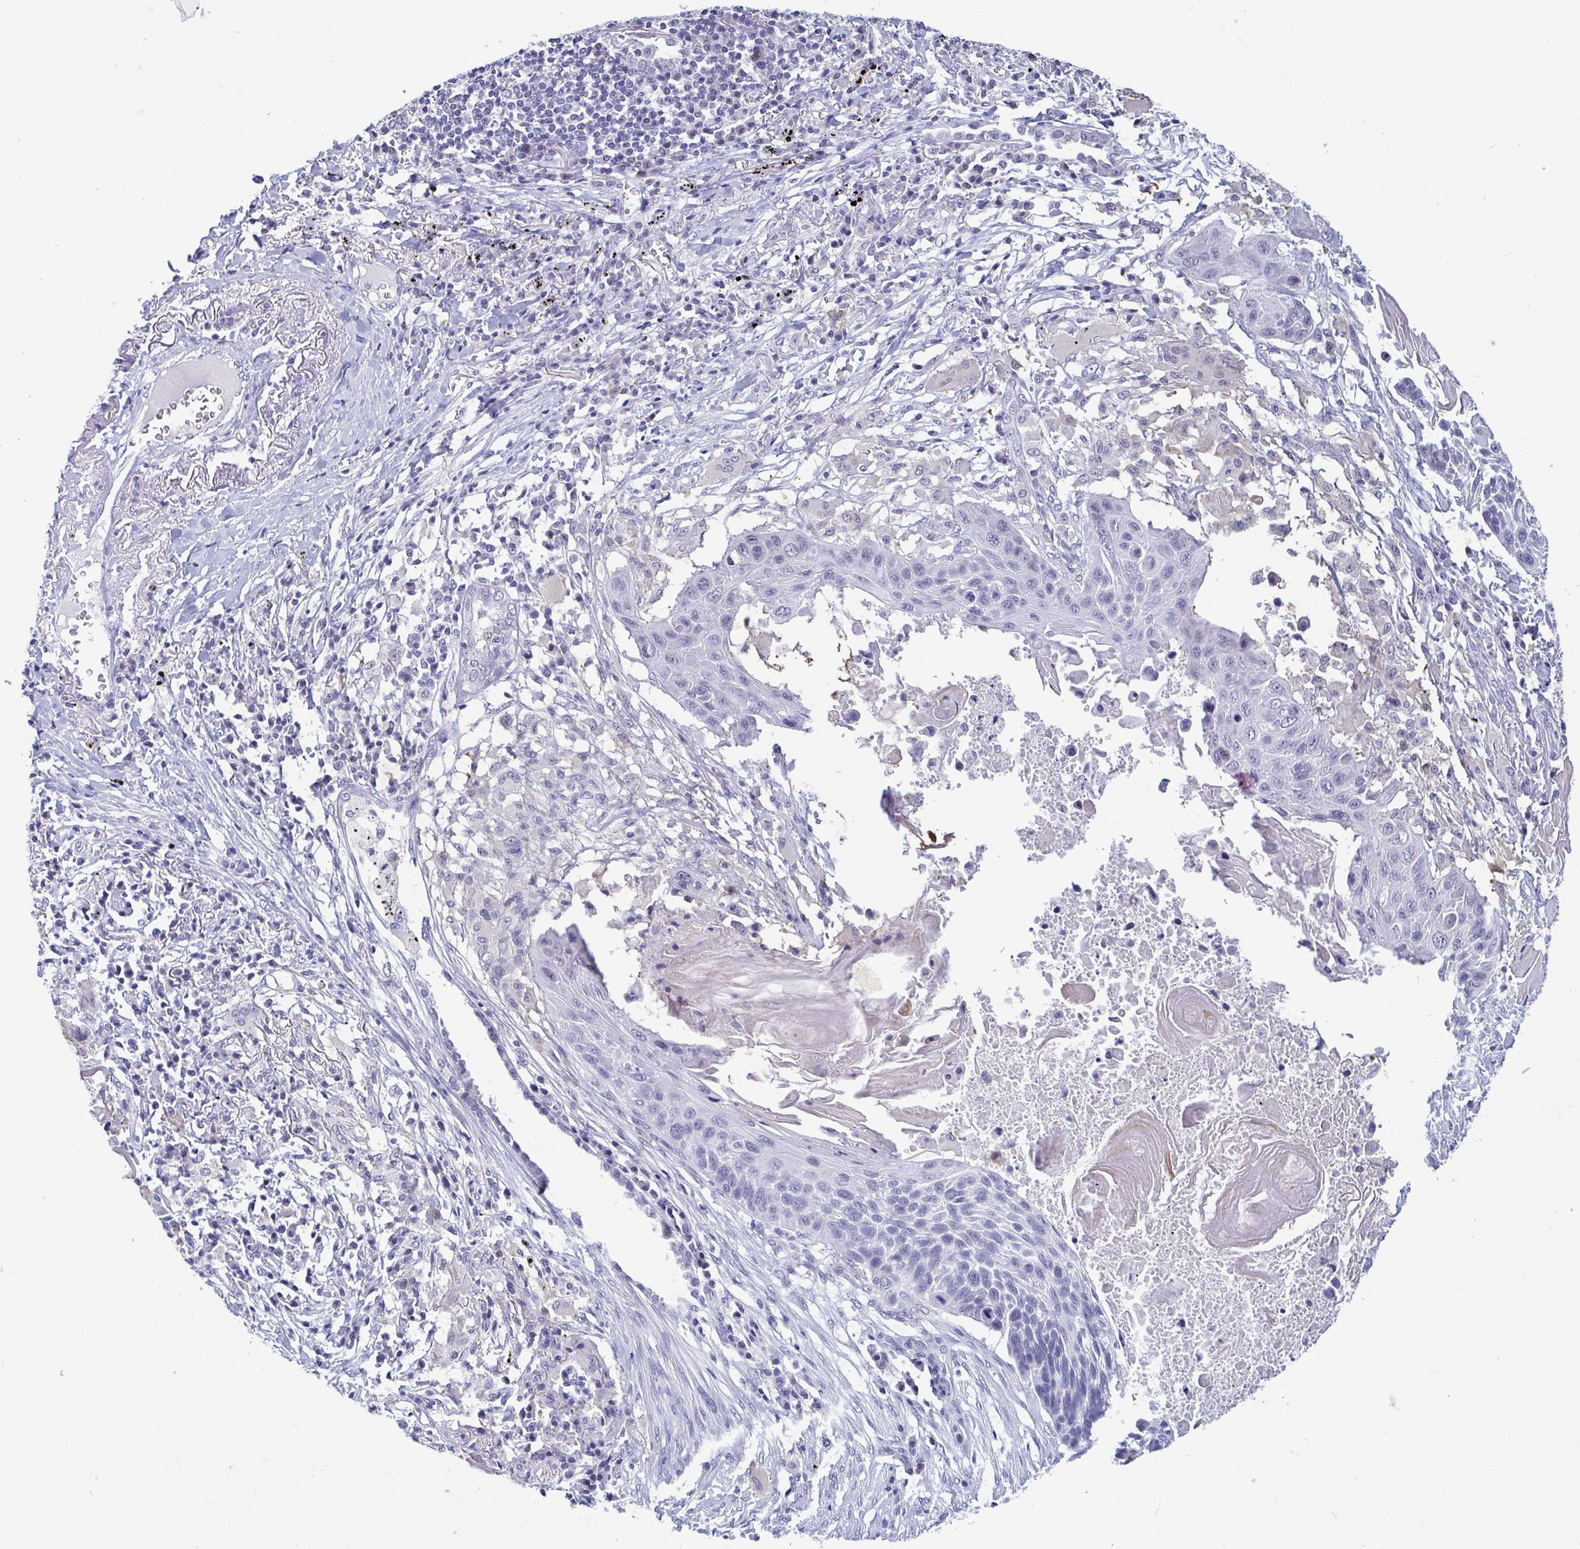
{"staining": {"intensity": "negative", "quantity": "none", "location": "none"}, "tissue": "lung cancer", "cell_type": "Tumor cells", "image_type": "cancer", "snomed": [{"axis": "morphology", "description": "Squamous cell carcinoma, NOS"}, {"axis": "topography", "description": "Lung"}], "caption": "An IHC histopathology image of lung cancer is shown. There is no staining in tumor cells of lung cancer.", "gene": "PERM1", "patient": {"sex": "male", "age": 78}}